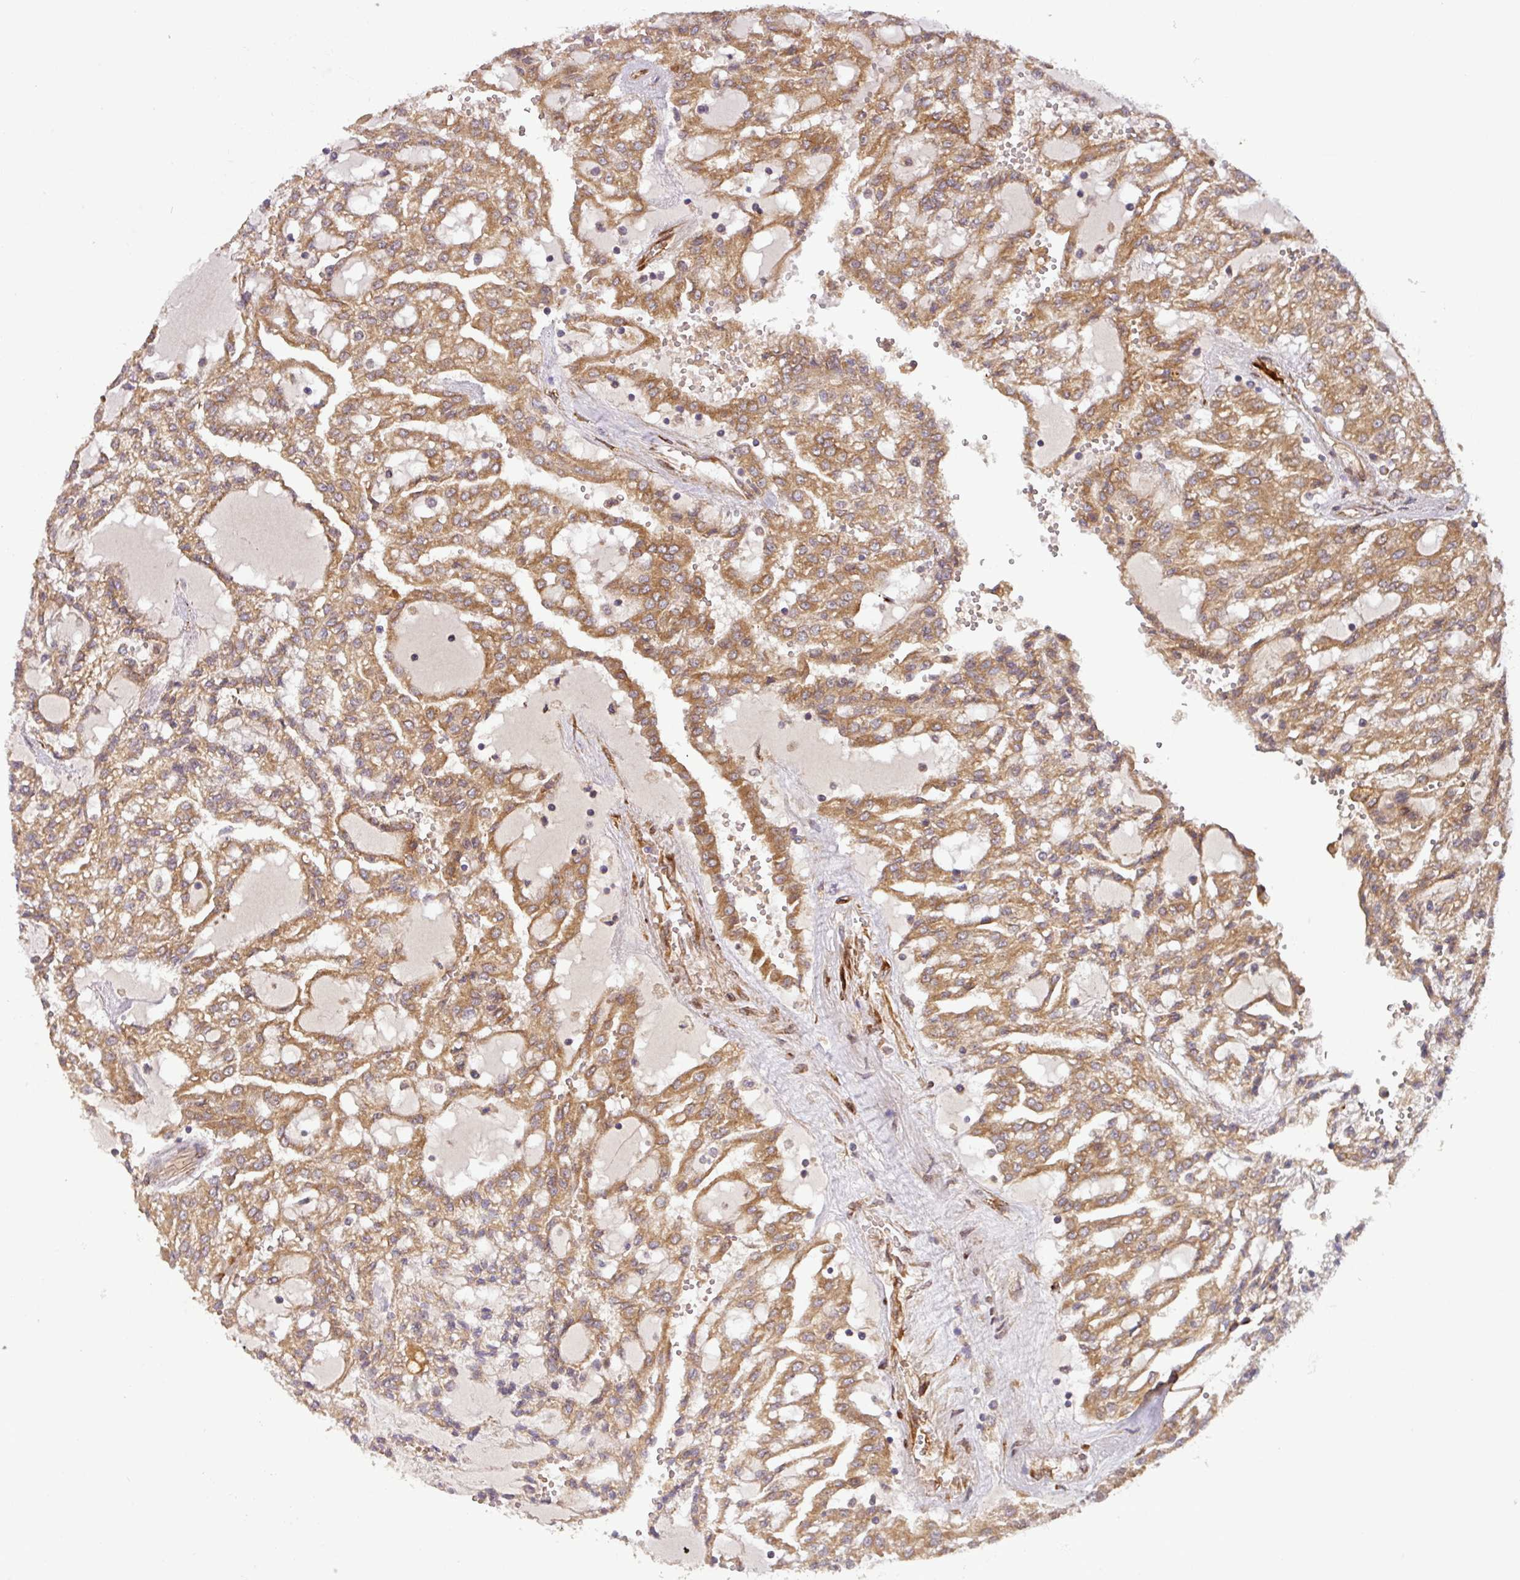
{"staining": {"intensity": "moderate", "quantity": ">75%", "location": "cytoplasmic/membranous"}, "tissue": "renal cancer", "cell_type": "Tumor cells", "image_type": "cancer", "snomed": [{"axis": "morphology", "description": "Adenocarcinoma, NOS"}, {"axis": "topography", "description": "Kidney"}], "caption": "About >75% of tumor cells in adenocarcinoma (renal) display moderate cytoplasmic/membranous protein positivity as visualized by brown immunohistochemical staining.", "gene": "ART1", "patient": {"sex": "male", "age": 63}}